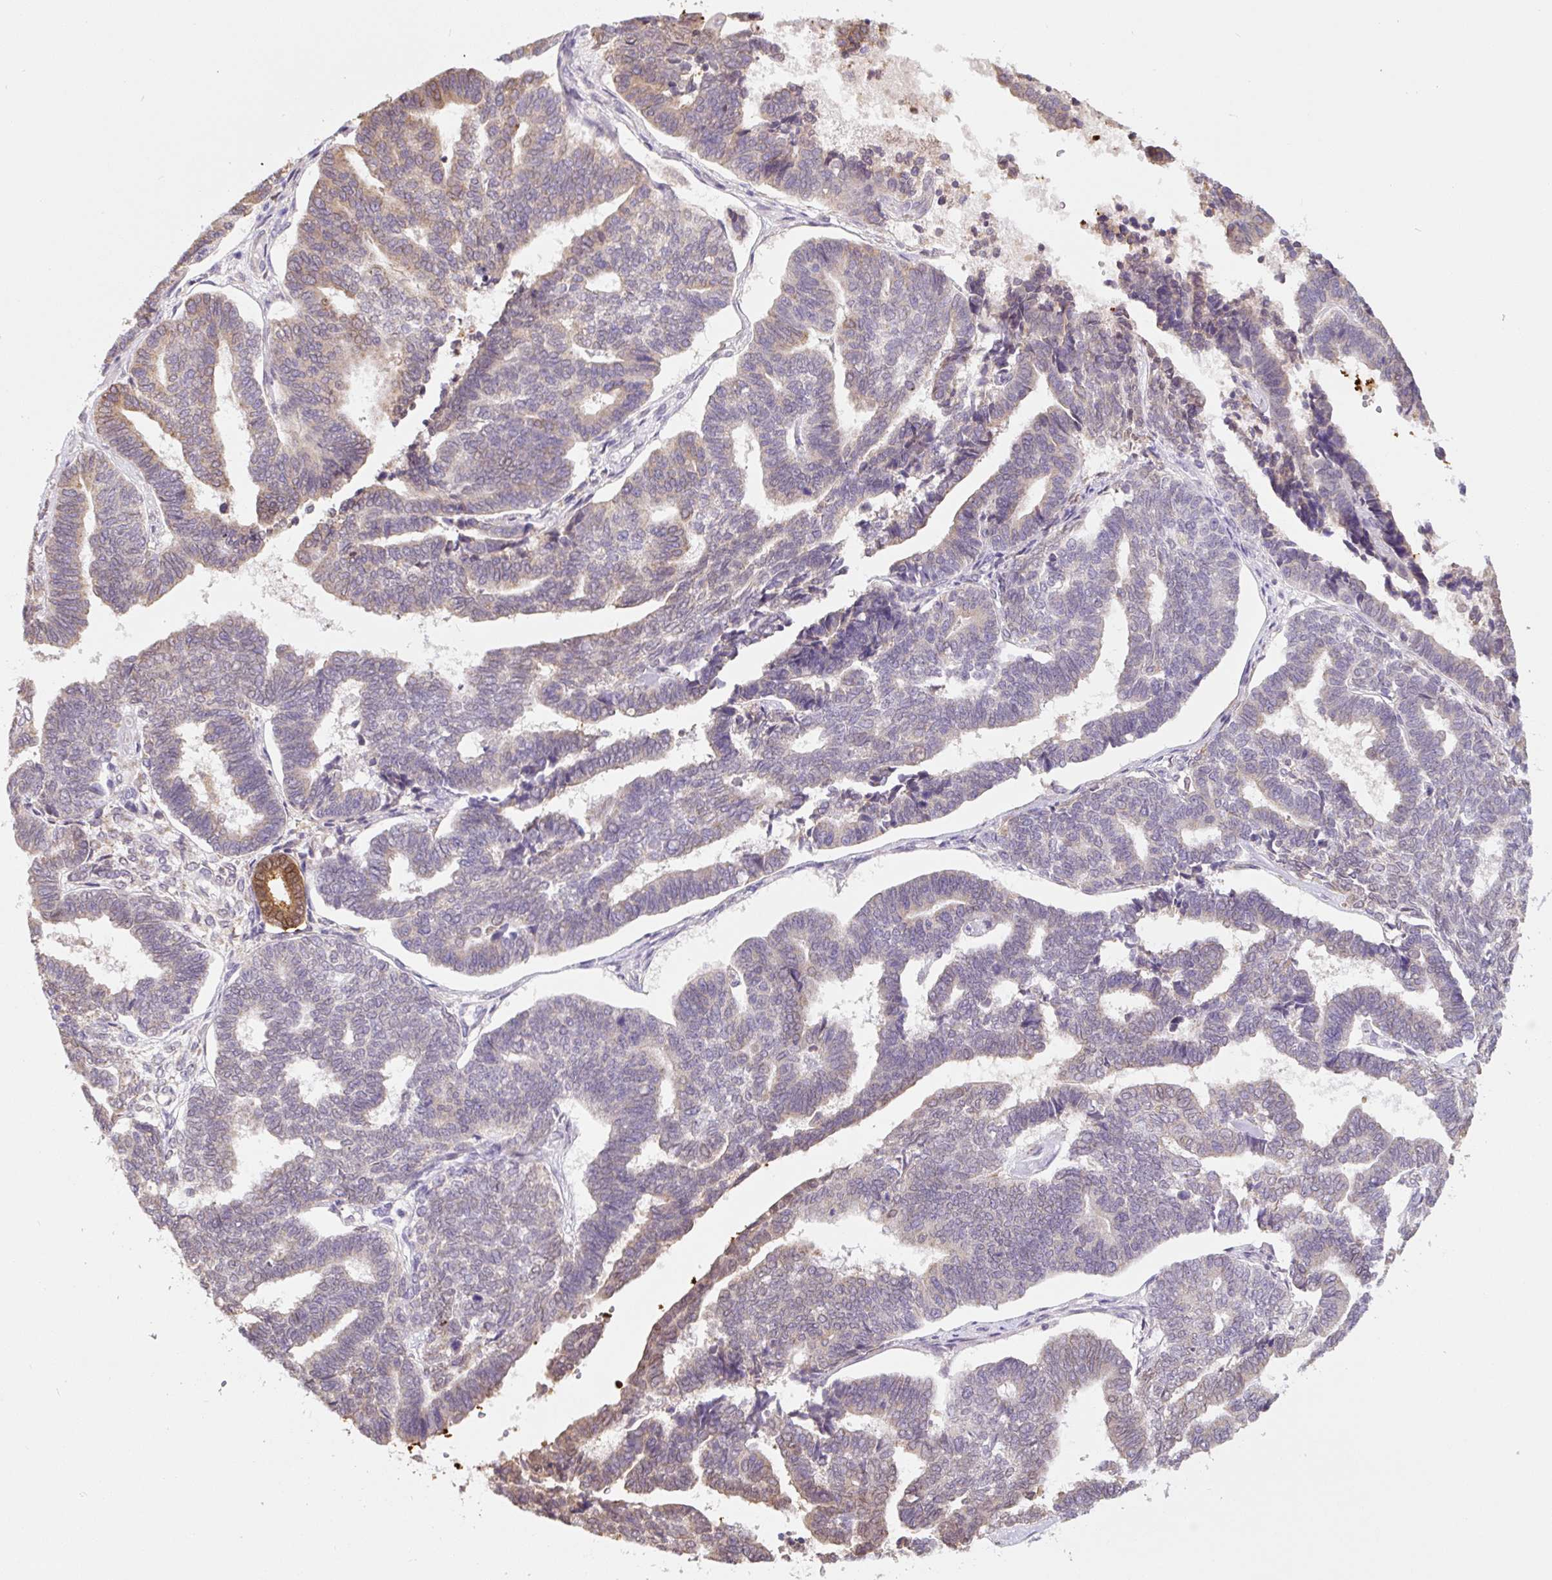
{"staining": {"intensity": "moderate", "quantity": "<25%", "location": "cytoplasmic/membranous,nuclear"}, "tissue": "endometrial cancer", "cell_type": "Tumor cells", "image_type": "cancer", "snomed": [{"axis": "morphology", "description": "Adenocarcinoma, NOS"}, {"axis": "topography", "description": "Endometrium"}], "caption": "Tumor cells exhibit low levels of moderate cytoplasmic/membranous and nuclear expression in approximately <25% of cells in endometrial cancer.", "gene": "ASRGL1", "patient": {"sex": "female", "age": 70}}